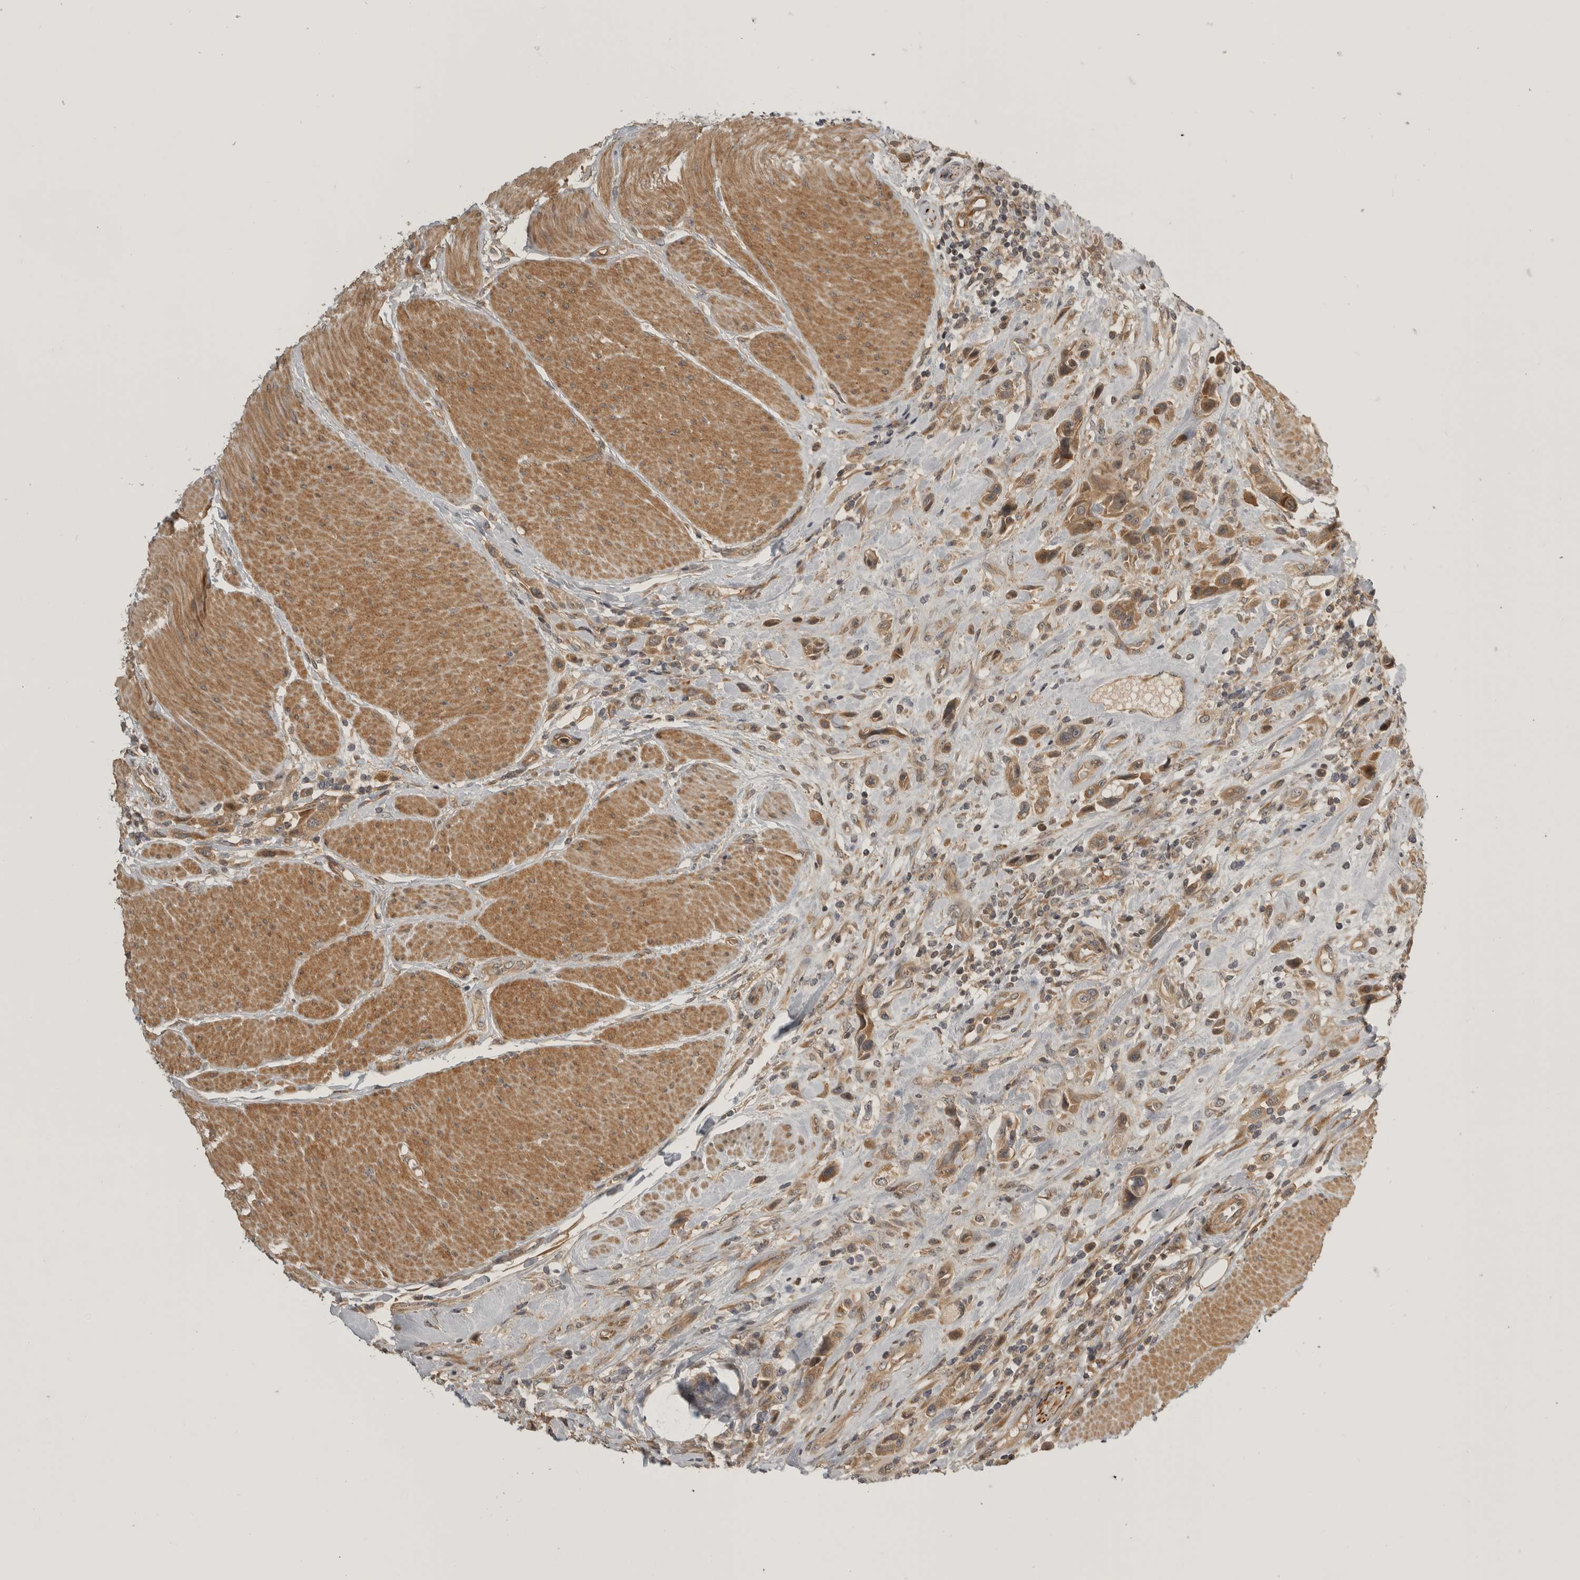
{"staining": {"intensity": "moderate", "quantity": ">75%", "location": "cytoplasmic/membranous"}, "tissue": "urothelial cancer", "cell_type": "Tumor cells", "image_type": "cancer", "snomed": [{"axis": "morphology", "description": "Urothelial carcinoma, High grade"}, {"axis": "topography", "description": "Urinary bladder"}], "caption": "Immunohistochemical staining of high-grade urothelial carcinoma shows medium levels of moderate cytoplasmic/membranous protein expression in approximately >75% of tumor cells.", "gene": "CUEDC1", "patient": {"sex": "male", "age": 50}}